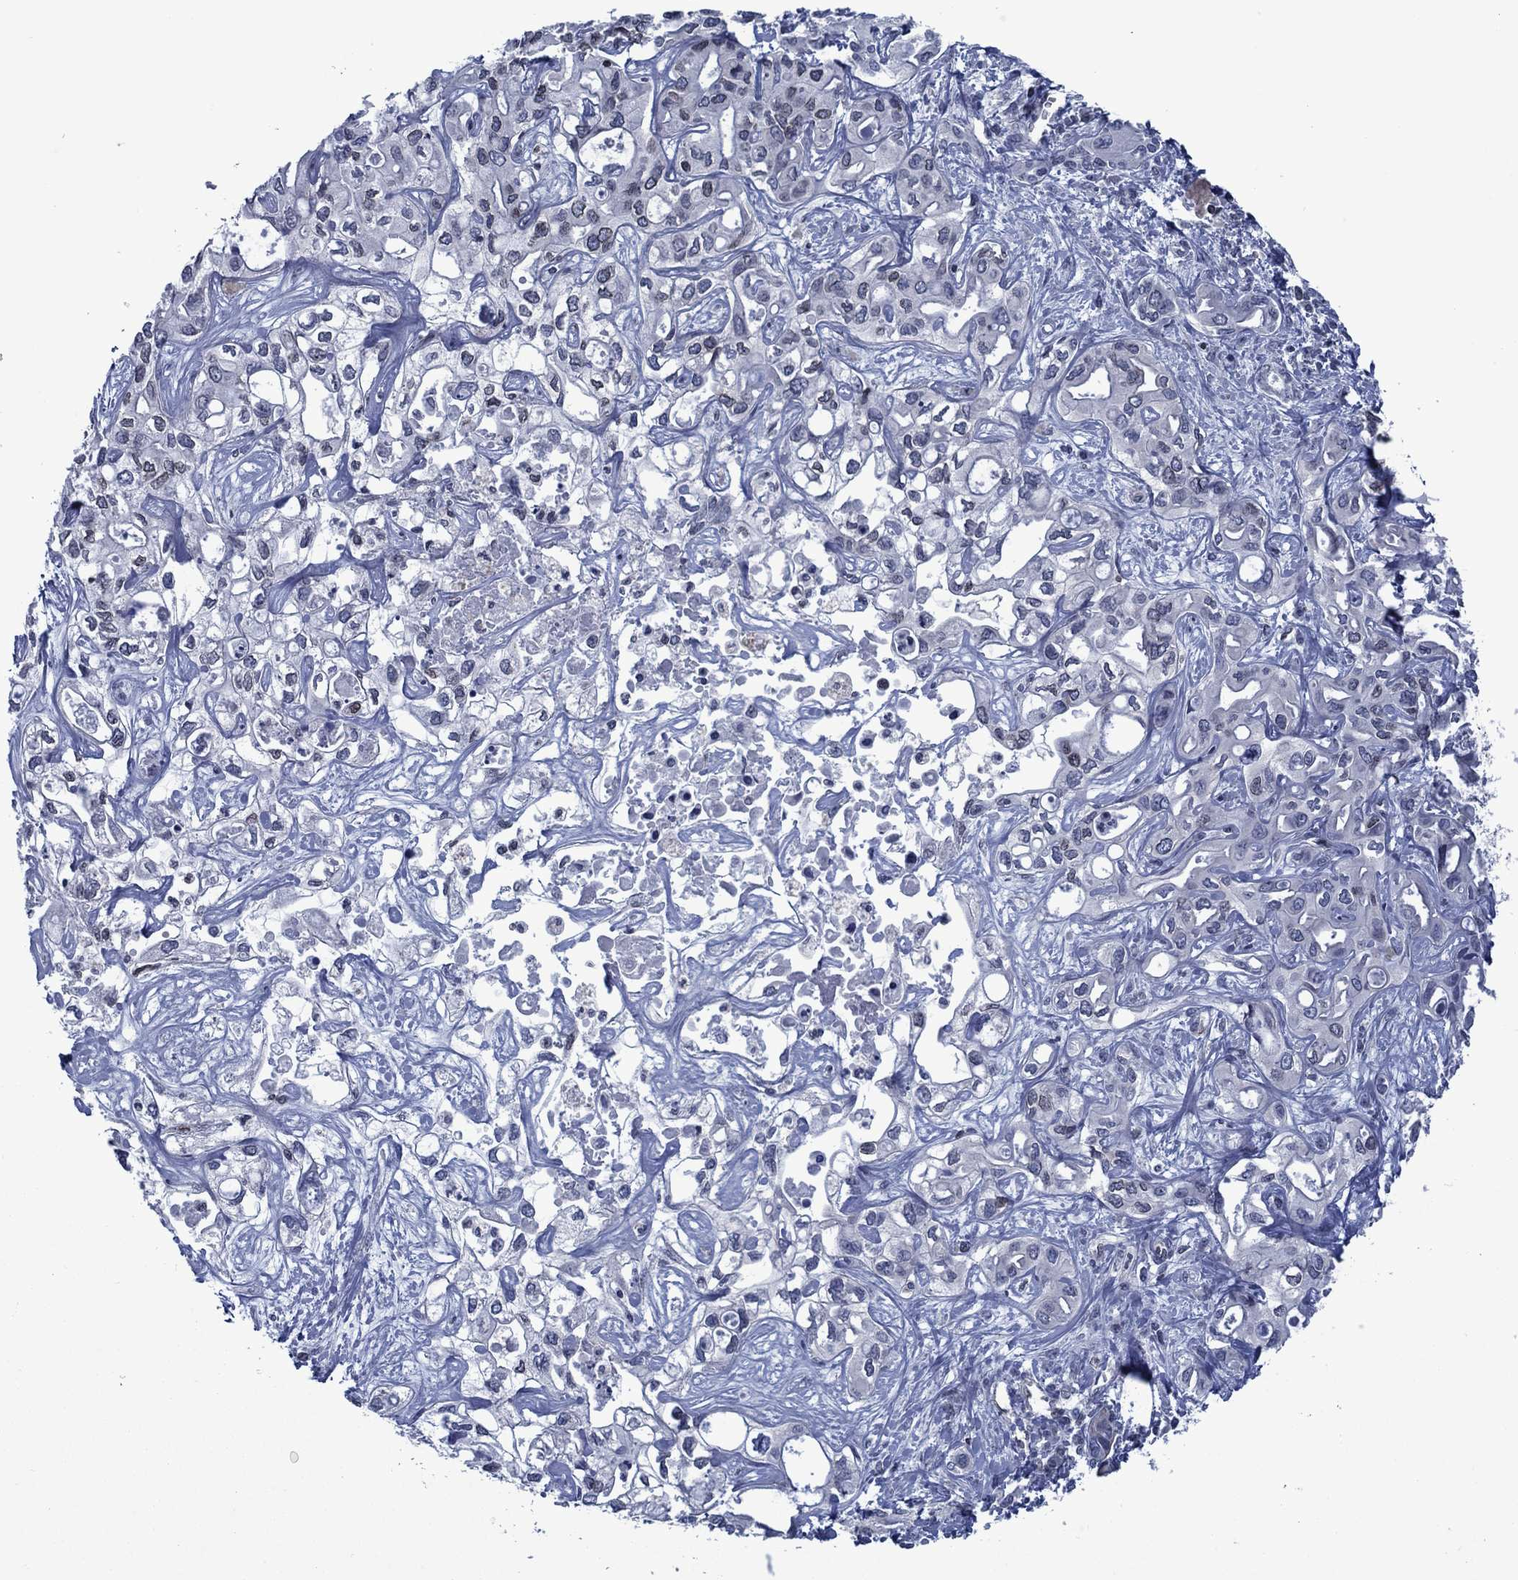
{"staining": {"intensity": "negative", "quantity": "none", "location": "none"}, "tissue": "liver cancer", "cell_type": "Tumor cells", "image_type": "cancer", "snomed": [{"axis": "morphology", "description": "Cholangiocarcinoma"}, {"axis": "topography", "description": "Liver"}], "caption": "Tumor cells show no significant protein staining in cholangiocarcinoma (liver).", "gene": "SLA", "patient": {"sex": "female", "age": 64}}